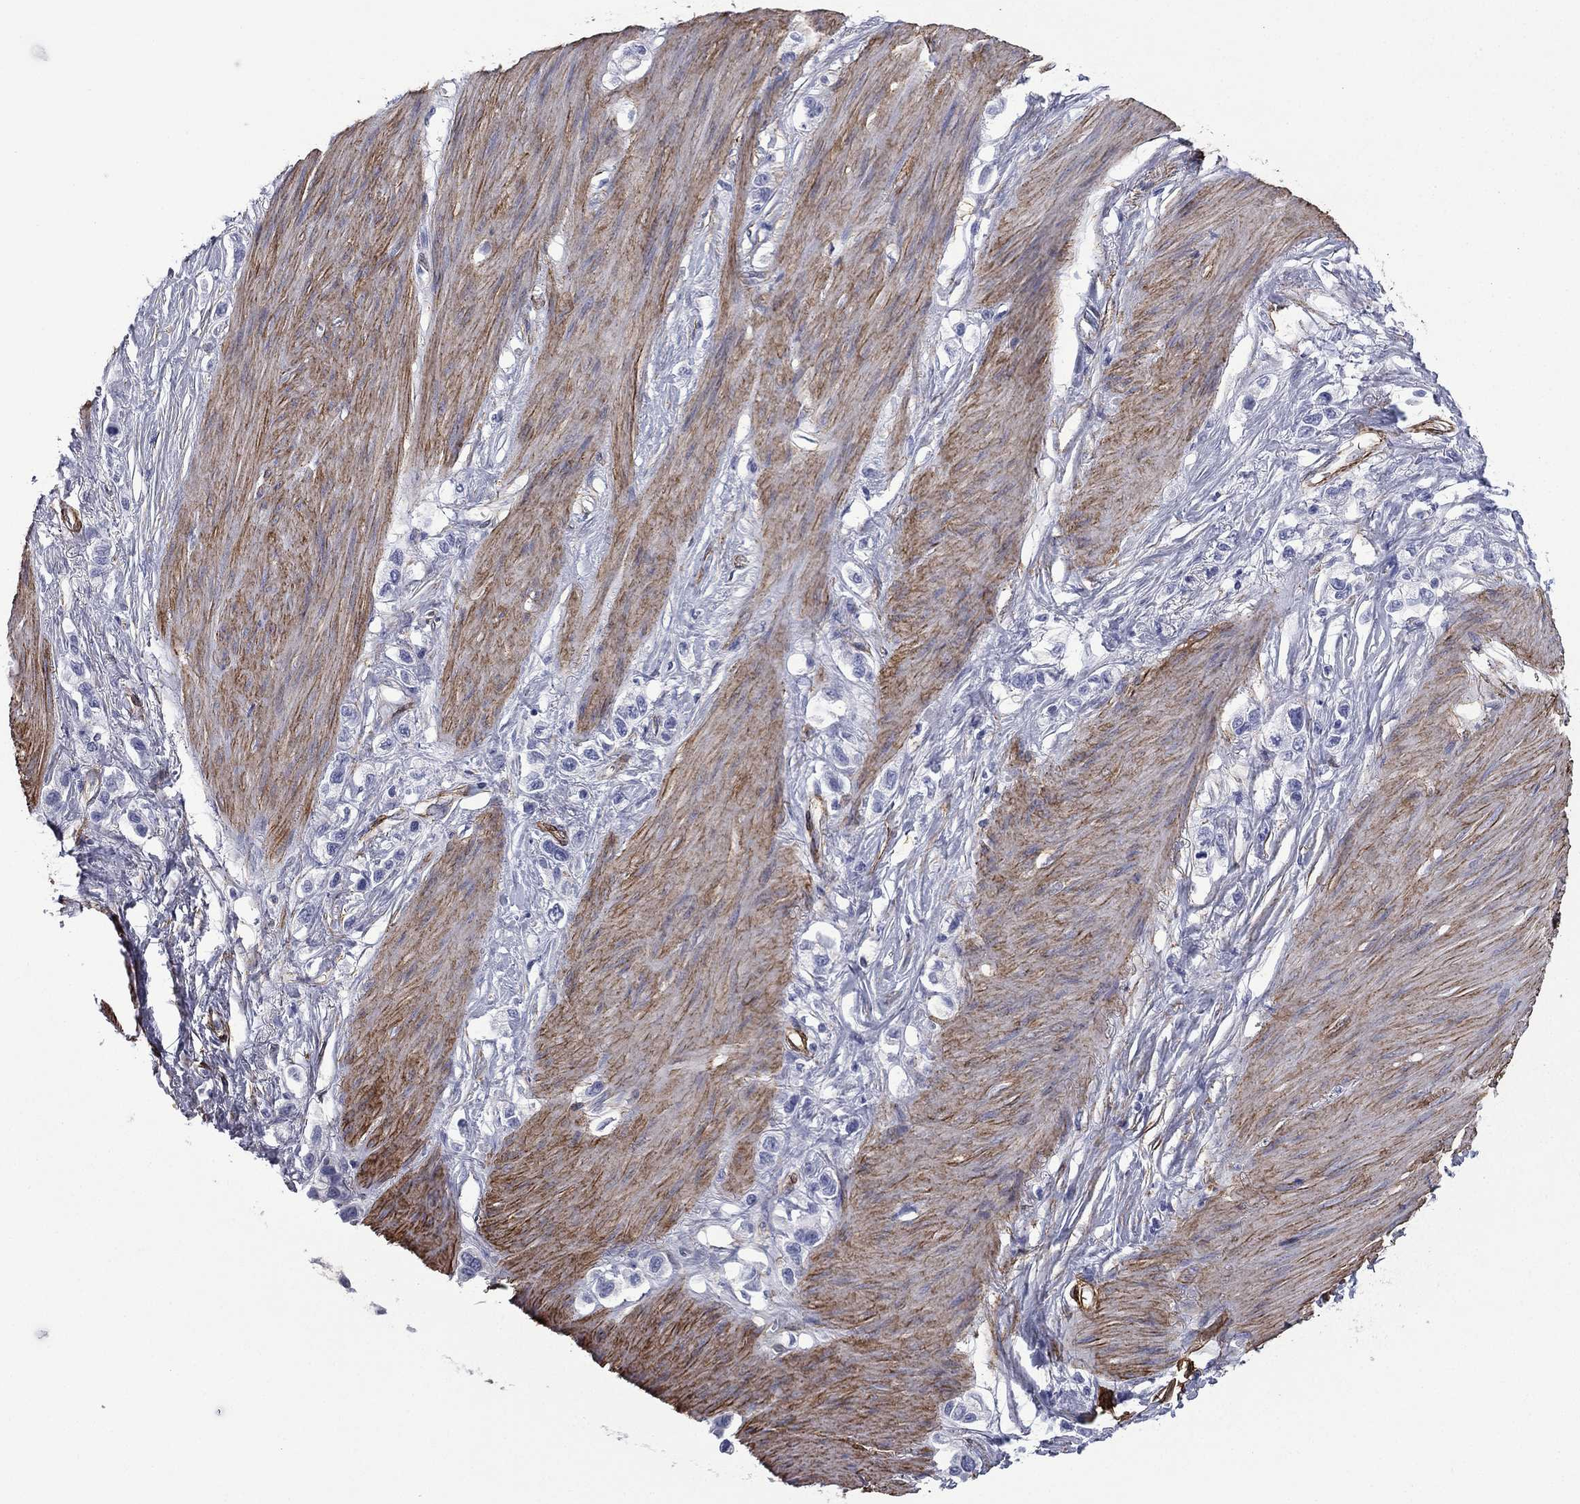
{"staining": {"intensity": "negative", "quantity": "none", "location": "none"}, "tissue": "stomach cancer", "cell_type": "Tumor cells", "image_type": "cancer", "snomed": [{"axis": "morphology", "description": "Normal tissue, NOS"}, {"axis": "morphology", "description": "Adenocarcinoma, NOS"}, {"axis": "morphology", "description": "Adenocarcinoma, High grade"}, {"axis": "topography", "description": "Stomach, upper"}, {"axis": "topography", "description": "Stomach"}], "caption": "Adenocarcinoma (high-grade) (stomach) was stained to show a protein in brown. There is no significant expression in tumor cells. (DAB (3,3'-diaminobenzidine) immunohistochemistry (IHC) visualized using brightfield microscopy, high magnification).", "gene": "CAVIN3", "patient": {"sex": "female", "age": 65}}